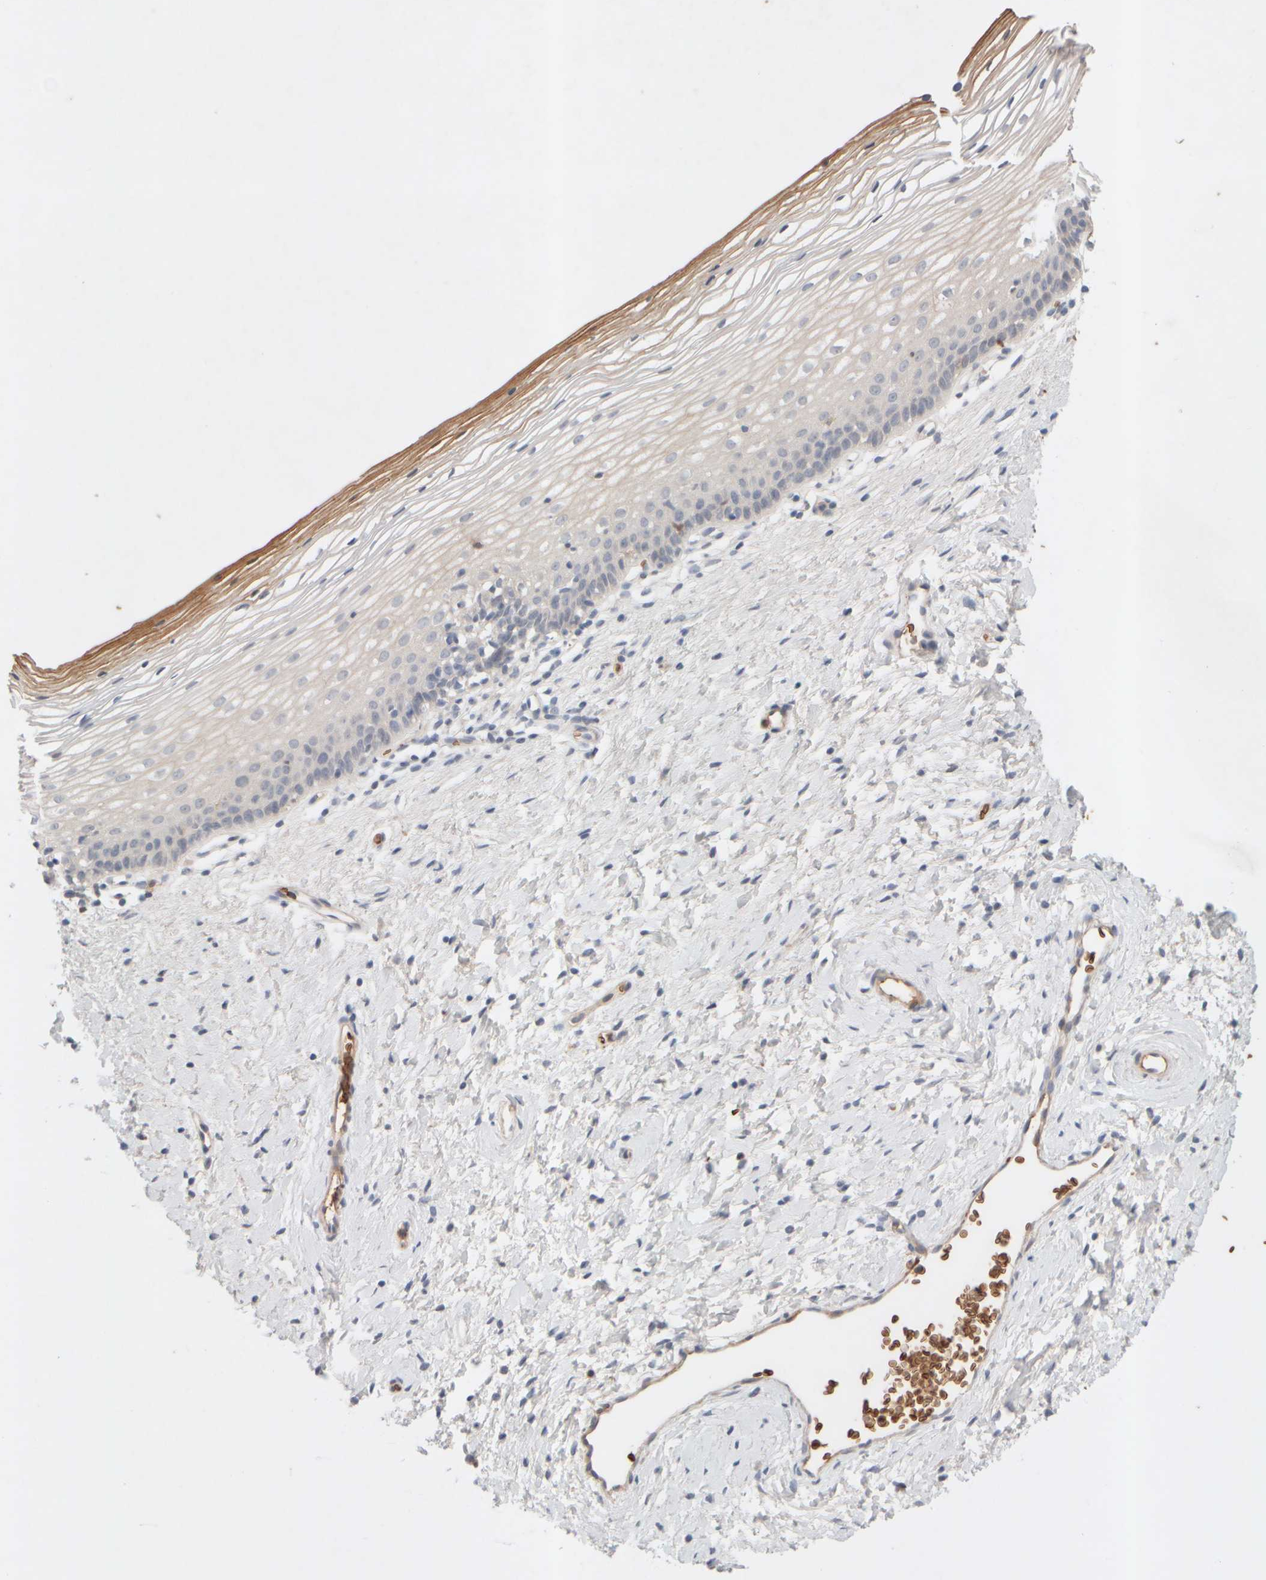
{"staining": {"intensity": "weak", "quantity": "25%-75%", "location": "cytoplasmic/membranous"}, "tissue": "cervix", "cell_type": "Glandular cells", "image_type": "normal", "snomed": [{"axis": "morphology", "description": "Normal tissue, NOS"}, {"axis": "topography", "description": "Cervix"}], "caption": "This is an image of immunohistochemistry staining of benign cervix, which shows weak positivity in the cytoplasmic/membranous of glandular cells.", "gene": "MST1", "patient": {"sex": "female", "age": 72}}